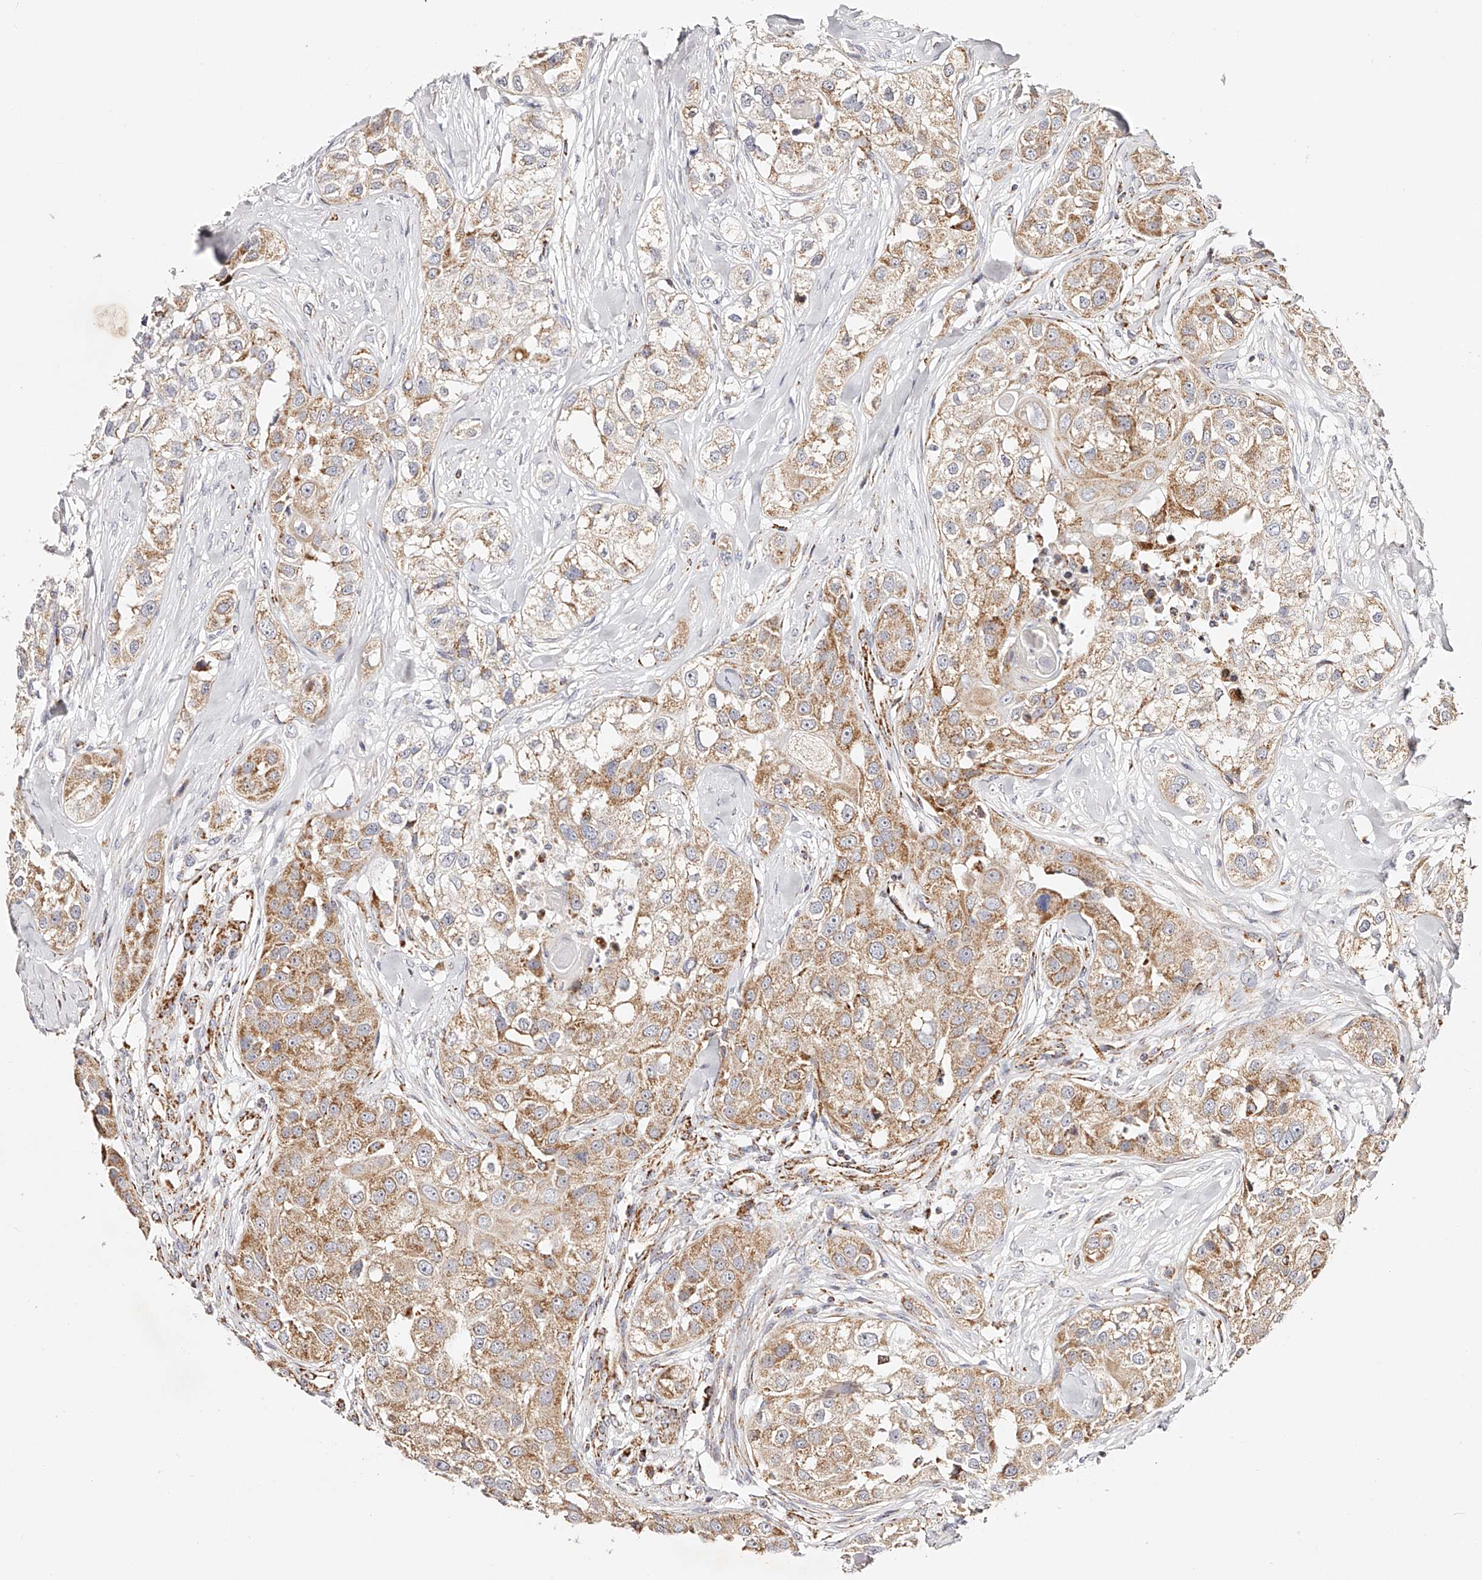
{"staining": {"intensity": "moderate", "quantity": ">75%", "location": "cytoplasmic/membranous"}, "tissue": "head and neck cancer", "cell_type": "Tumor cells", "image_type": "cancer", "snomed": [{"axis": "morphology", "description": "Normal tissue, NOS"}, {"axis": "morphology", "description": "Squamous cell carcinoma, NOS"}, {"axis": "topography", "description": "Skeletal muscle"}, {"axis": "topography", "description": "Head-Neck"}], "caption": "Immunohistochemistry staining of head and neck squamous cell carcinoma, which demonstrates medium levels of moderate cytoplasmic/membranous staining in about >75% of tumor cells indicating moderate cytoplasmic/membranous protein staining. The staining was performed using DAB (3,3'-diaminobenzidine) (brown) for protein detection and nuclei were counterstained in hematoxylin (blue).", "gene": "NDUFV3", "patient": {"sex": "male", "age": 51}}